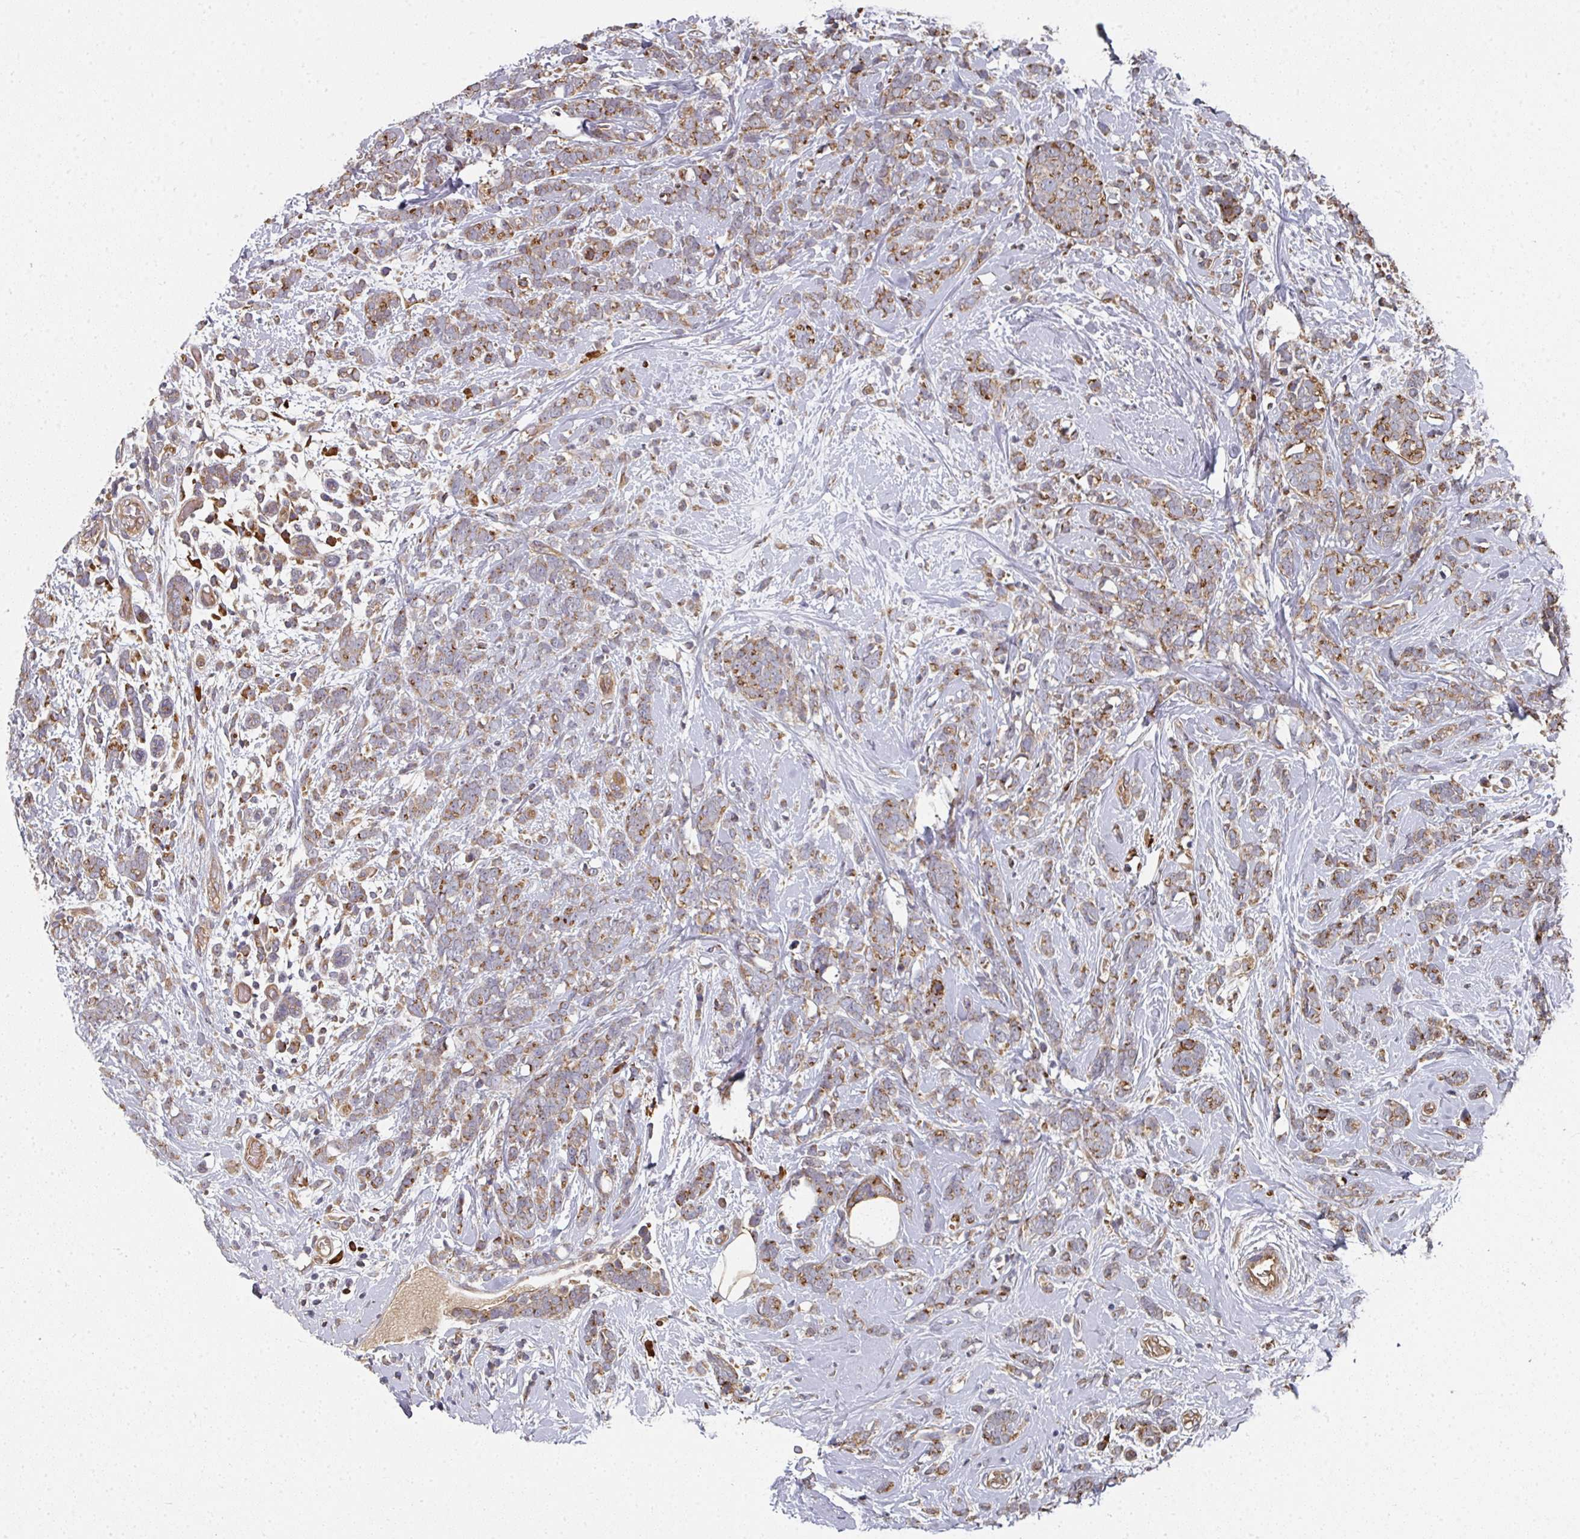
{"staining": {"intensity": "moderate", "quantity": "25%-75%", "location": "cytoplasmic/membranous"}, "tissue": "breast cancer", "cell_type": "Tumor cells", "image_type": "cancer", "snomed": [{"axis": "morphology", "description": "Lobular carcinoma"}, {"axis": "topography", "description": "Breast"}], "caption": "This is an image of IHC staining of breast cancer, which shows moderate expression in the cytoplasmic/membranous of tumor cells.", "gene": "EDEM2", "patient": {"sex": "female", "age": 58}}